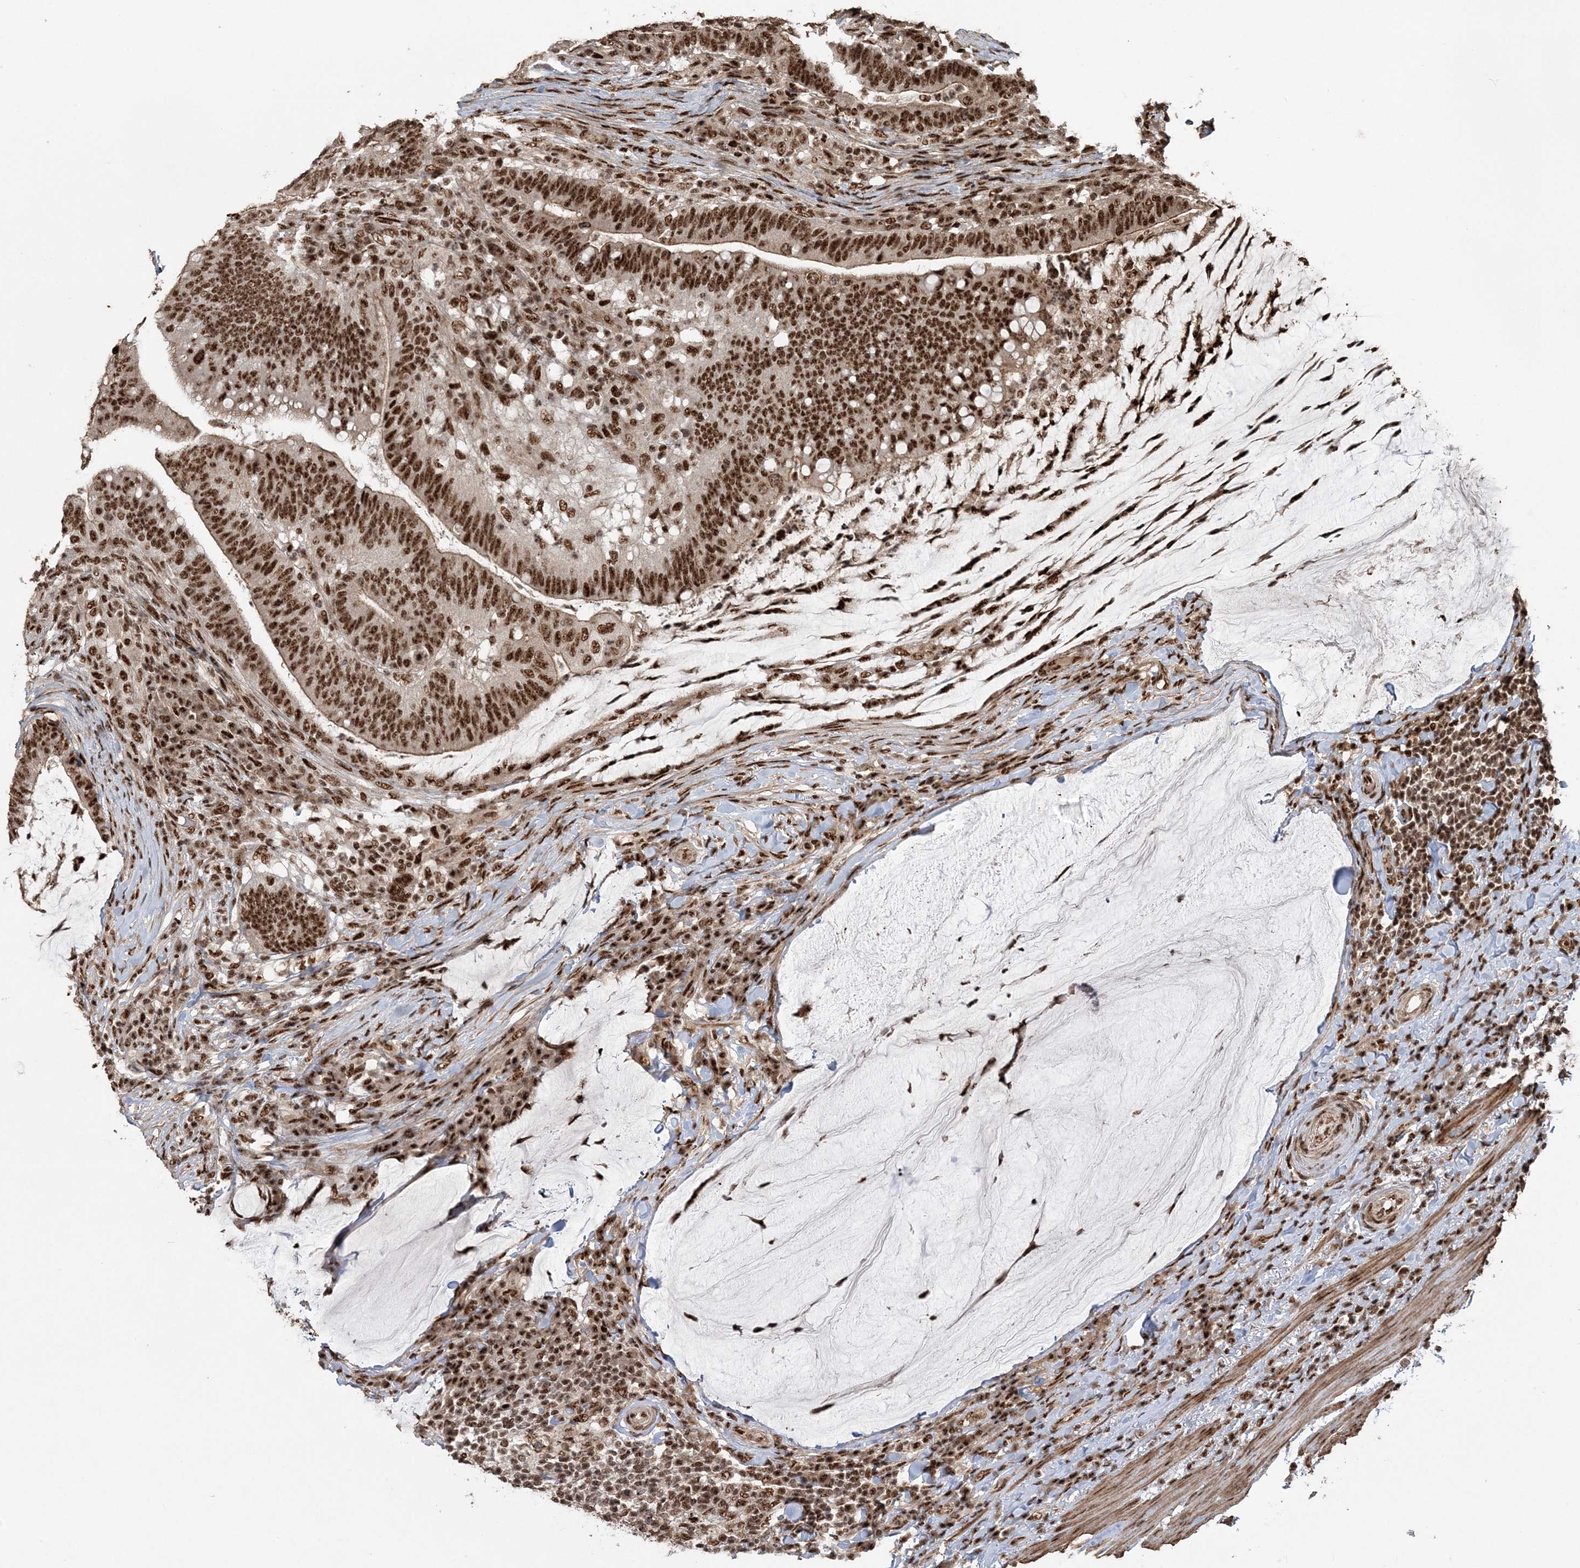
{"staining": {"intensity": "strong", "quantity": ">75%", "location": "nuclear"}, "tissue": "colorectal cancer", "cell_type": "Tumor cells", "image_type": "cancer", "snomed": [{"axis": "morphology", "description": "Normal tissue, NOS"}, {"axis": "morphology", "description": "Adenocarcinoma, NOS"}, {"axis": "topography", "description": "Colon"}], "caption": "Brown immunohistochemical staining in human colorectal cancer demonstrates strong nuclear staining in approximately >75% of tumor cells.", "gene": "EXOSC8", "patient": {"sex": "female", "age": 66}}